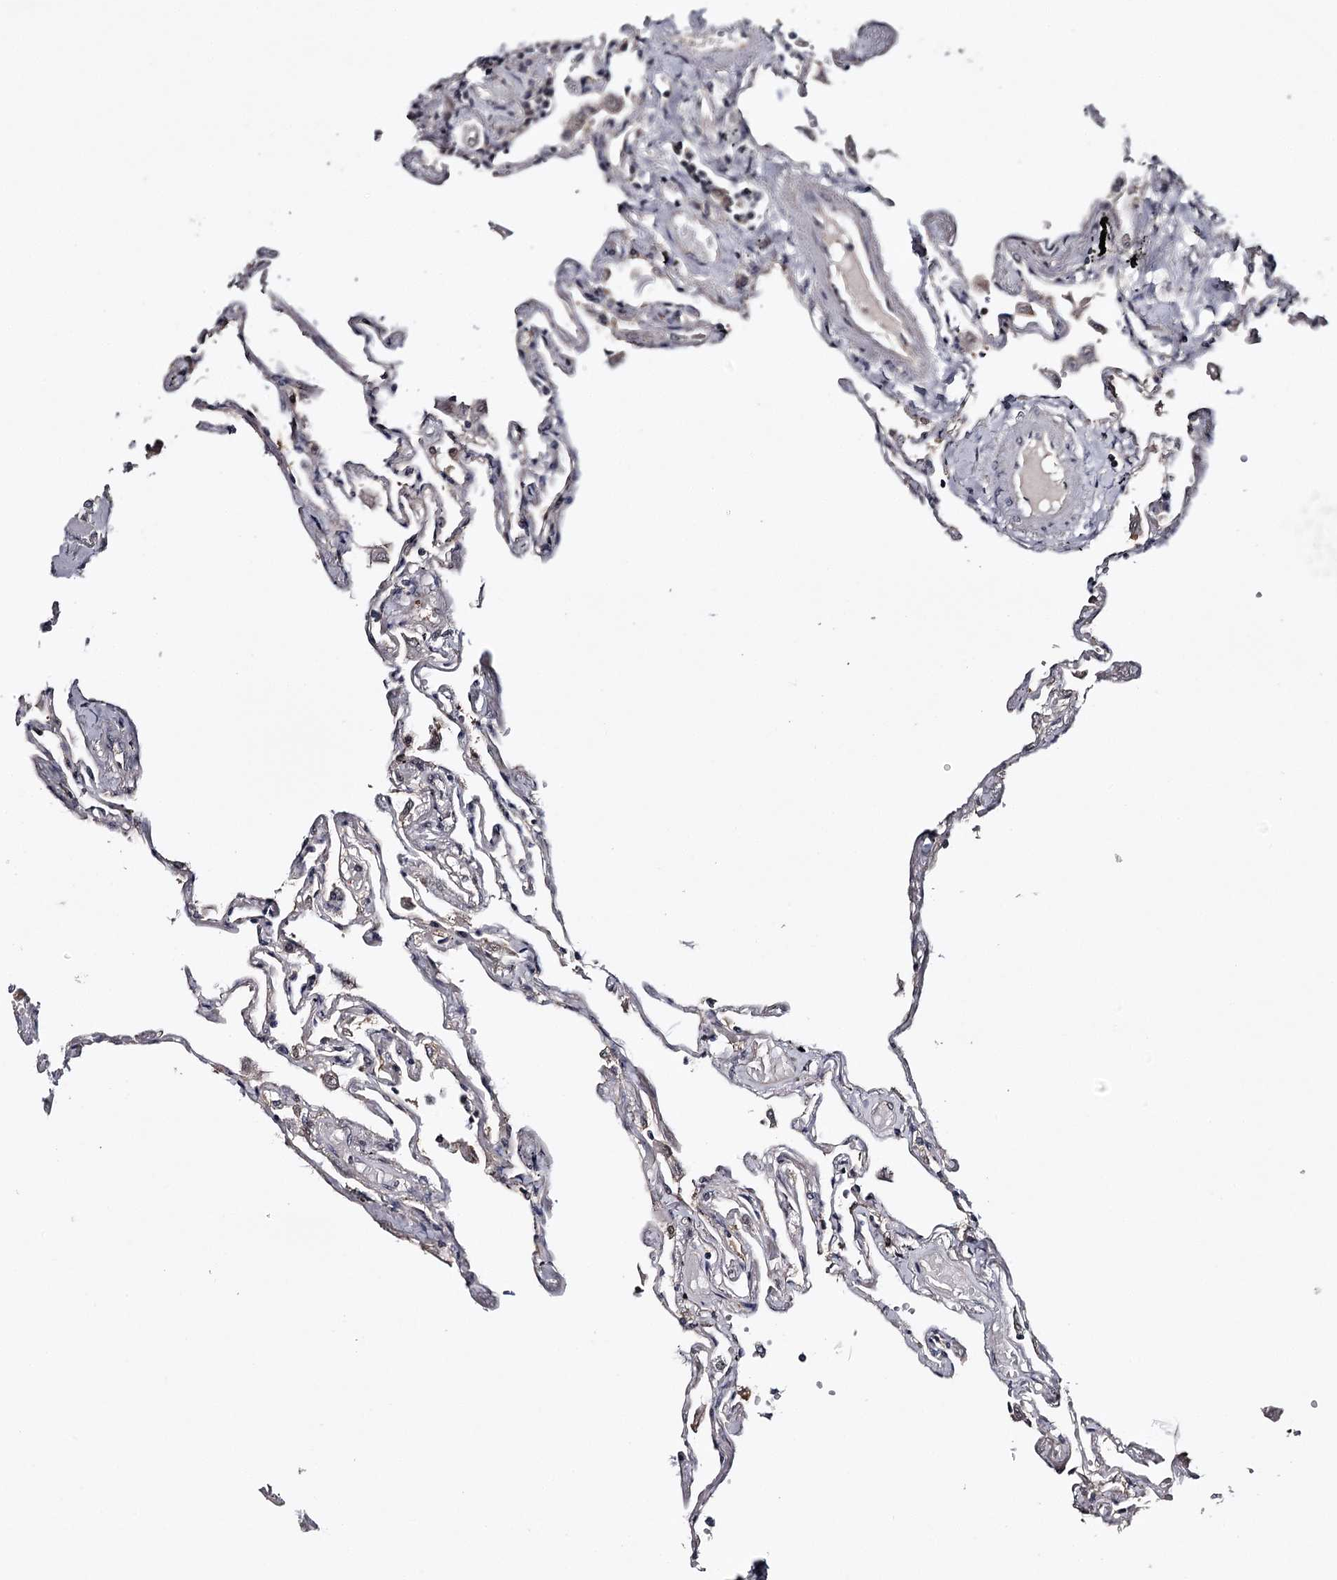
{"staining": {"intensity": "moderate", "quantity": "25%-75%", "location": "nuclear"}, "tissue": "lung", "cell_type": "Alveolar cells", "image_type": "normal", "snomed": [{"axis": "morphology", "description": "Normal tissue, NOS"}, {"axis": "topography", "description": "Lung"}], "caption": "Immunohistochemistry (IHC) histopathology image of benign lung: human lung stained using IHC shows medium levels of moderate protein expression localized specifically in the nuclear of alveolar cells, appearing as a nuclear brown color.", "gene": "GTSF1", "patient": {"sex": "female", "age": 67}}